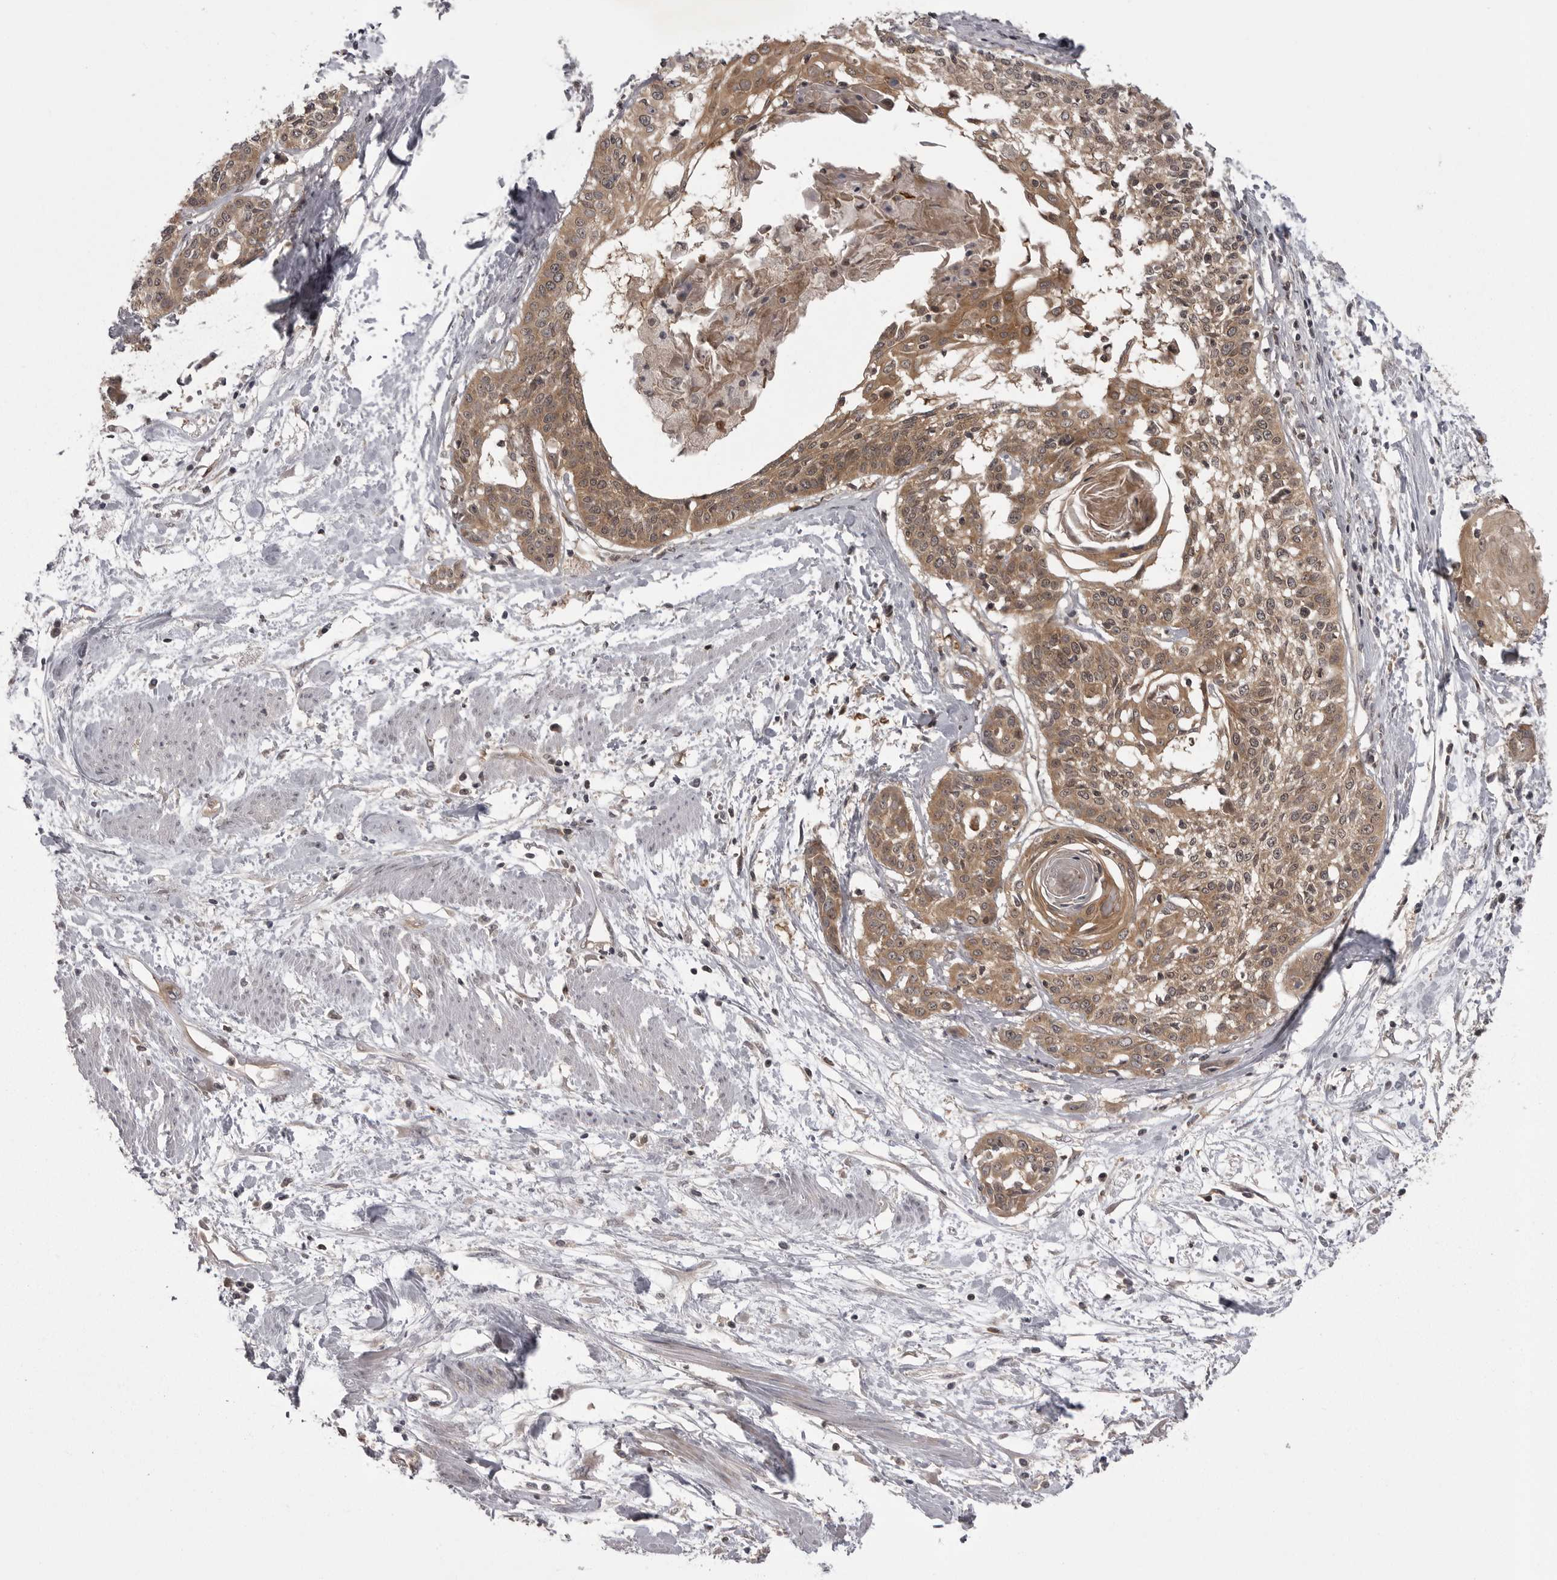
{"staining": {"intensity": "moderate", "quantity": ">75%", "location": "cytoplasmic/membranous"}, "tissue": "cervical cancer", "cell_type": "Tumor cells", "image_type": "cancer", "snomed": [{"axis": "morphology", "description": "Squamous cell carcinoma, NOS"}, {"axis": "topography", "description": "Cervix"}], "caption": "The immunohistochemical stain highlights moderate cytoplasmic/membranous expression in tumor cells of cervical cancer (squamous cell carcinoma) tissue.", "gene": "STK24", "patient": {"sex": "female", "age": 57}}